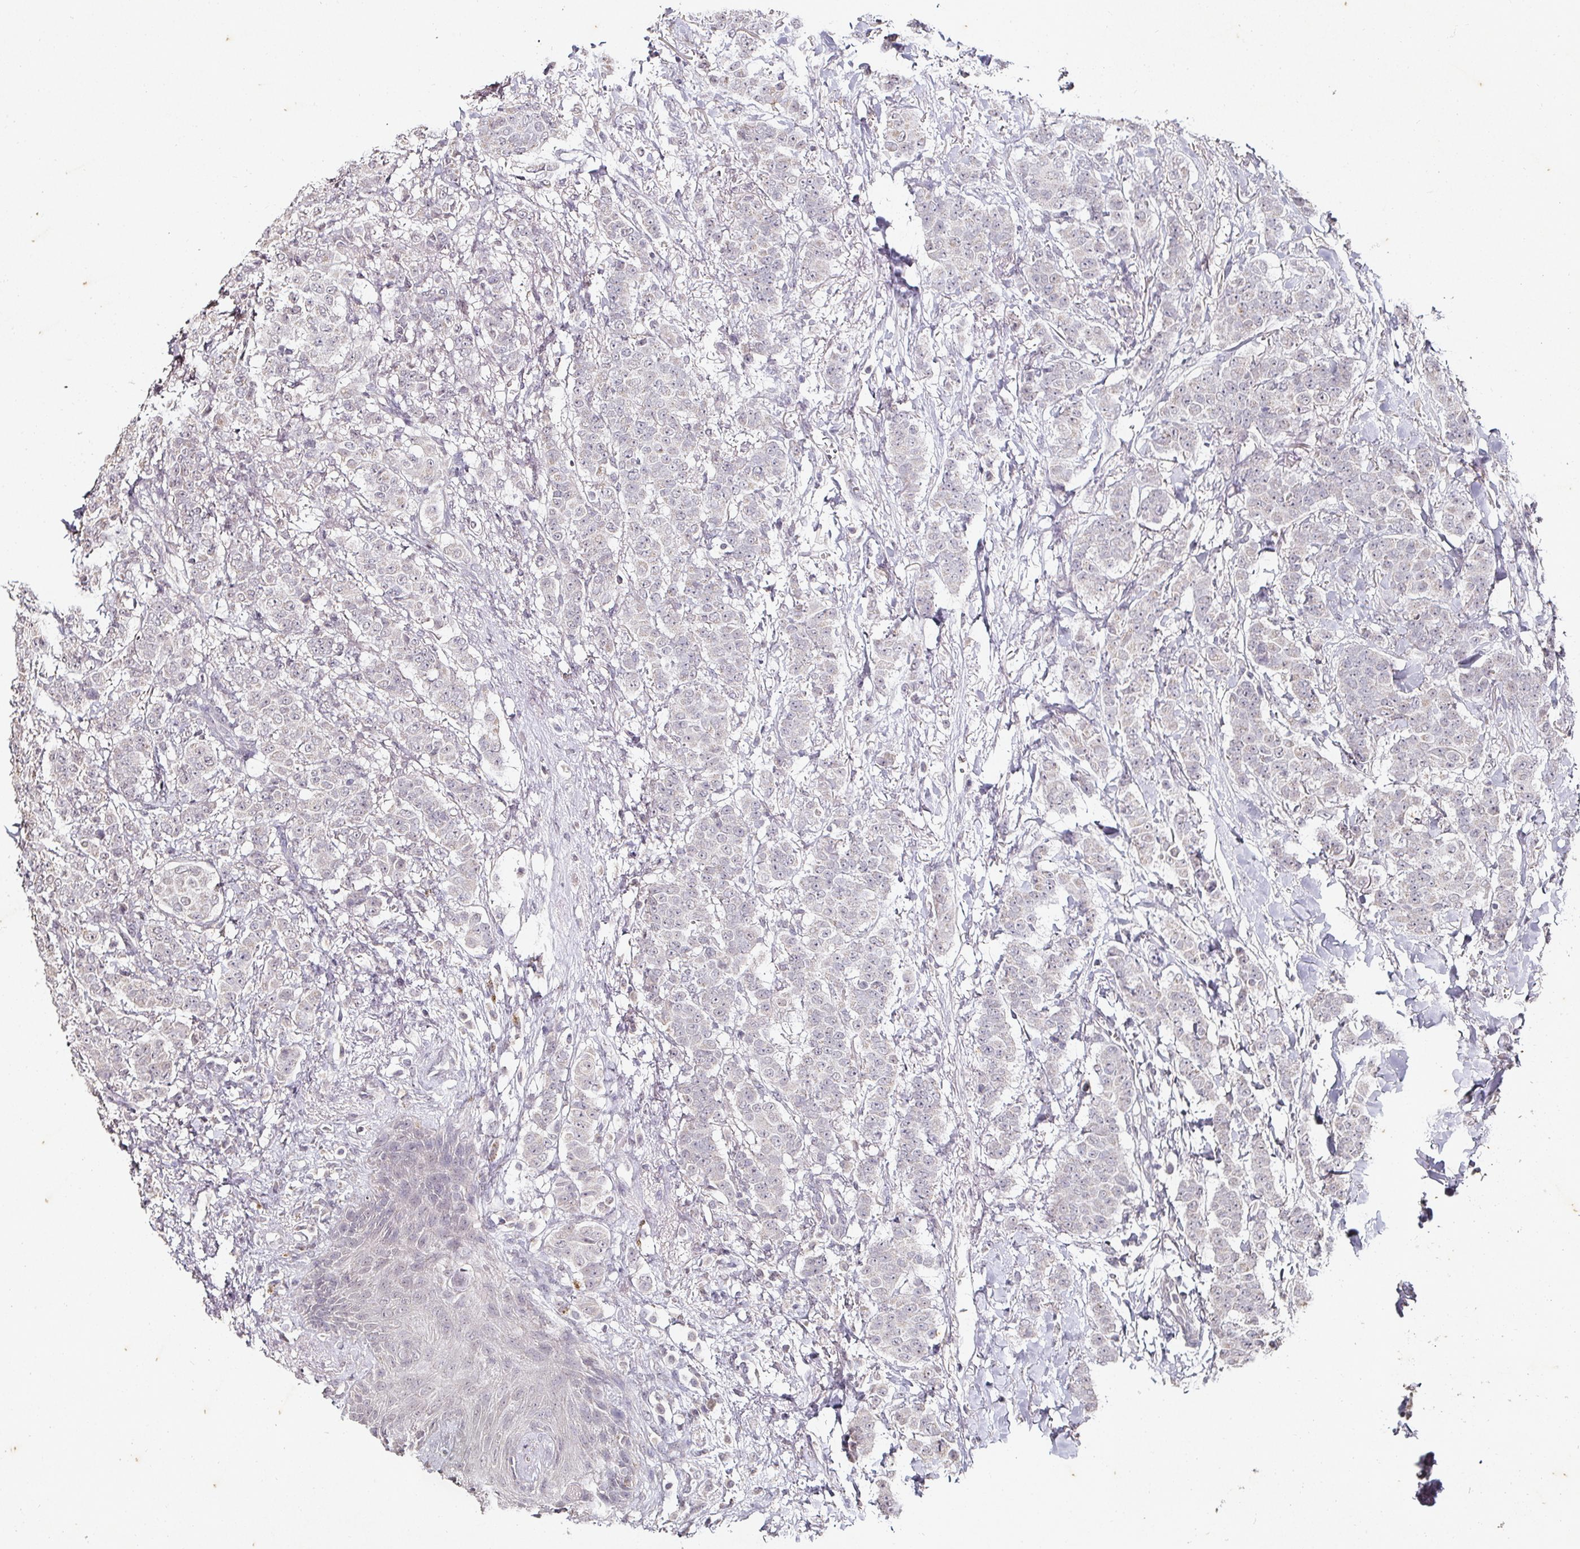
{"staining": {"intensity": "negative", "quantity": "none", "location": "none"}, "tissue": "breast cancer", "cell_type": "Tumor cells", "image_type": "cancer", "snomed": [{"axis": "morphology", "description": "Duct carcinoma"}, {"axis": "topography", "description": "Breast"}], "caption": "High power microscopy image of an immunohistochemistry (IHC) histopathology image of infiltrating ductal carcinoma (breast), revealing no significant staining in tumor cells.", "gene": "CAPN5", "patient": {"sex": "female", "age": 40}}